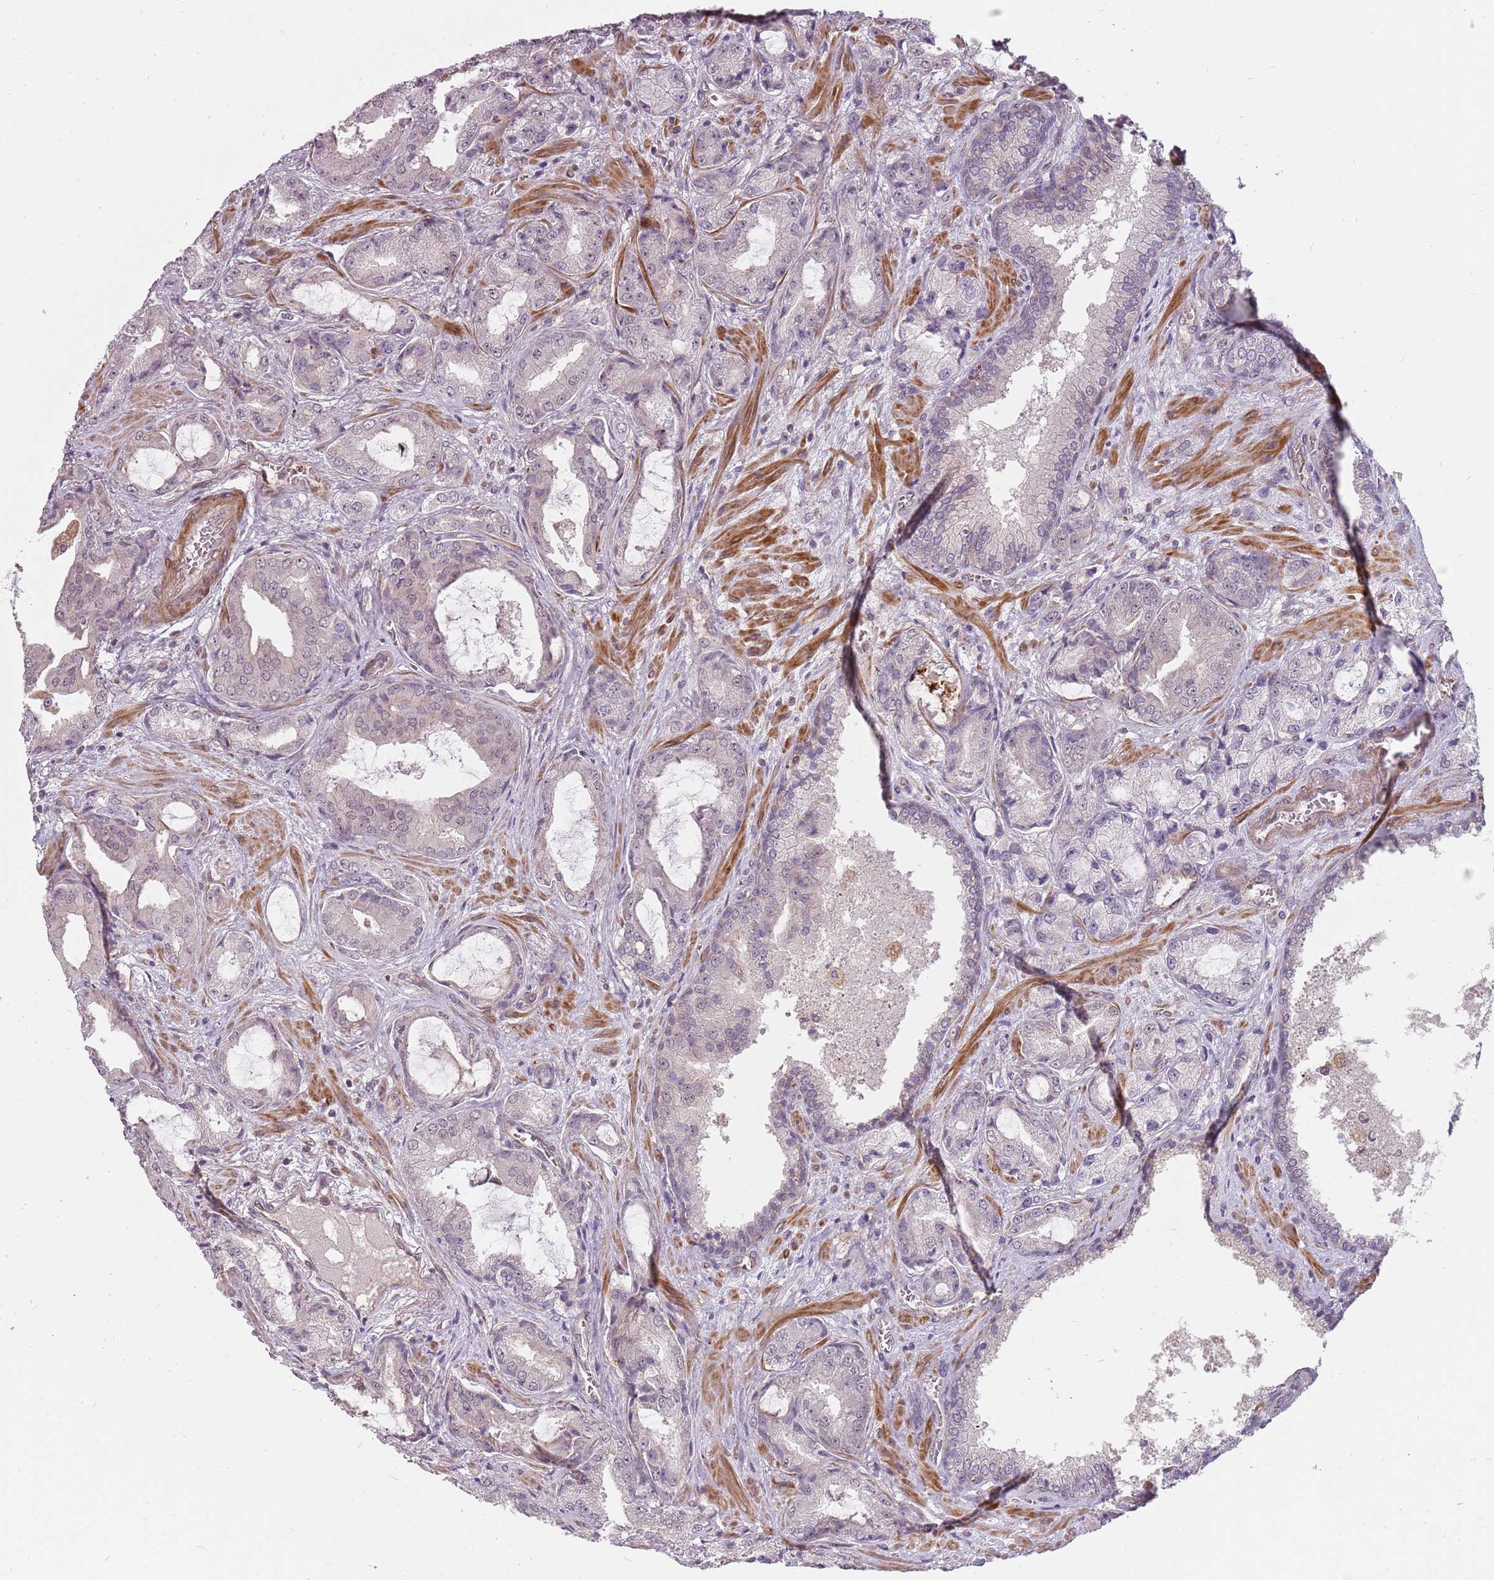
{"staining": {"intensity": "negative", "quantity": "none", "location": "none"}, "tissue": "prostate cancer", "cell_type": "Tumor cells", "image_type": "cancer", "snomed": [{"axis": "morphology", "description": "Adenocarcinoma, High grade"}, {"axis": "topography", "description": "Prostate"}], "caption": "There is no significant positivity in tumor cells of prostate high-grade adenocarcinoma. (DAB IHC, high magnification).", "gene": "PPP1R14C", "patient": {"sex": "male", "age": 68}}